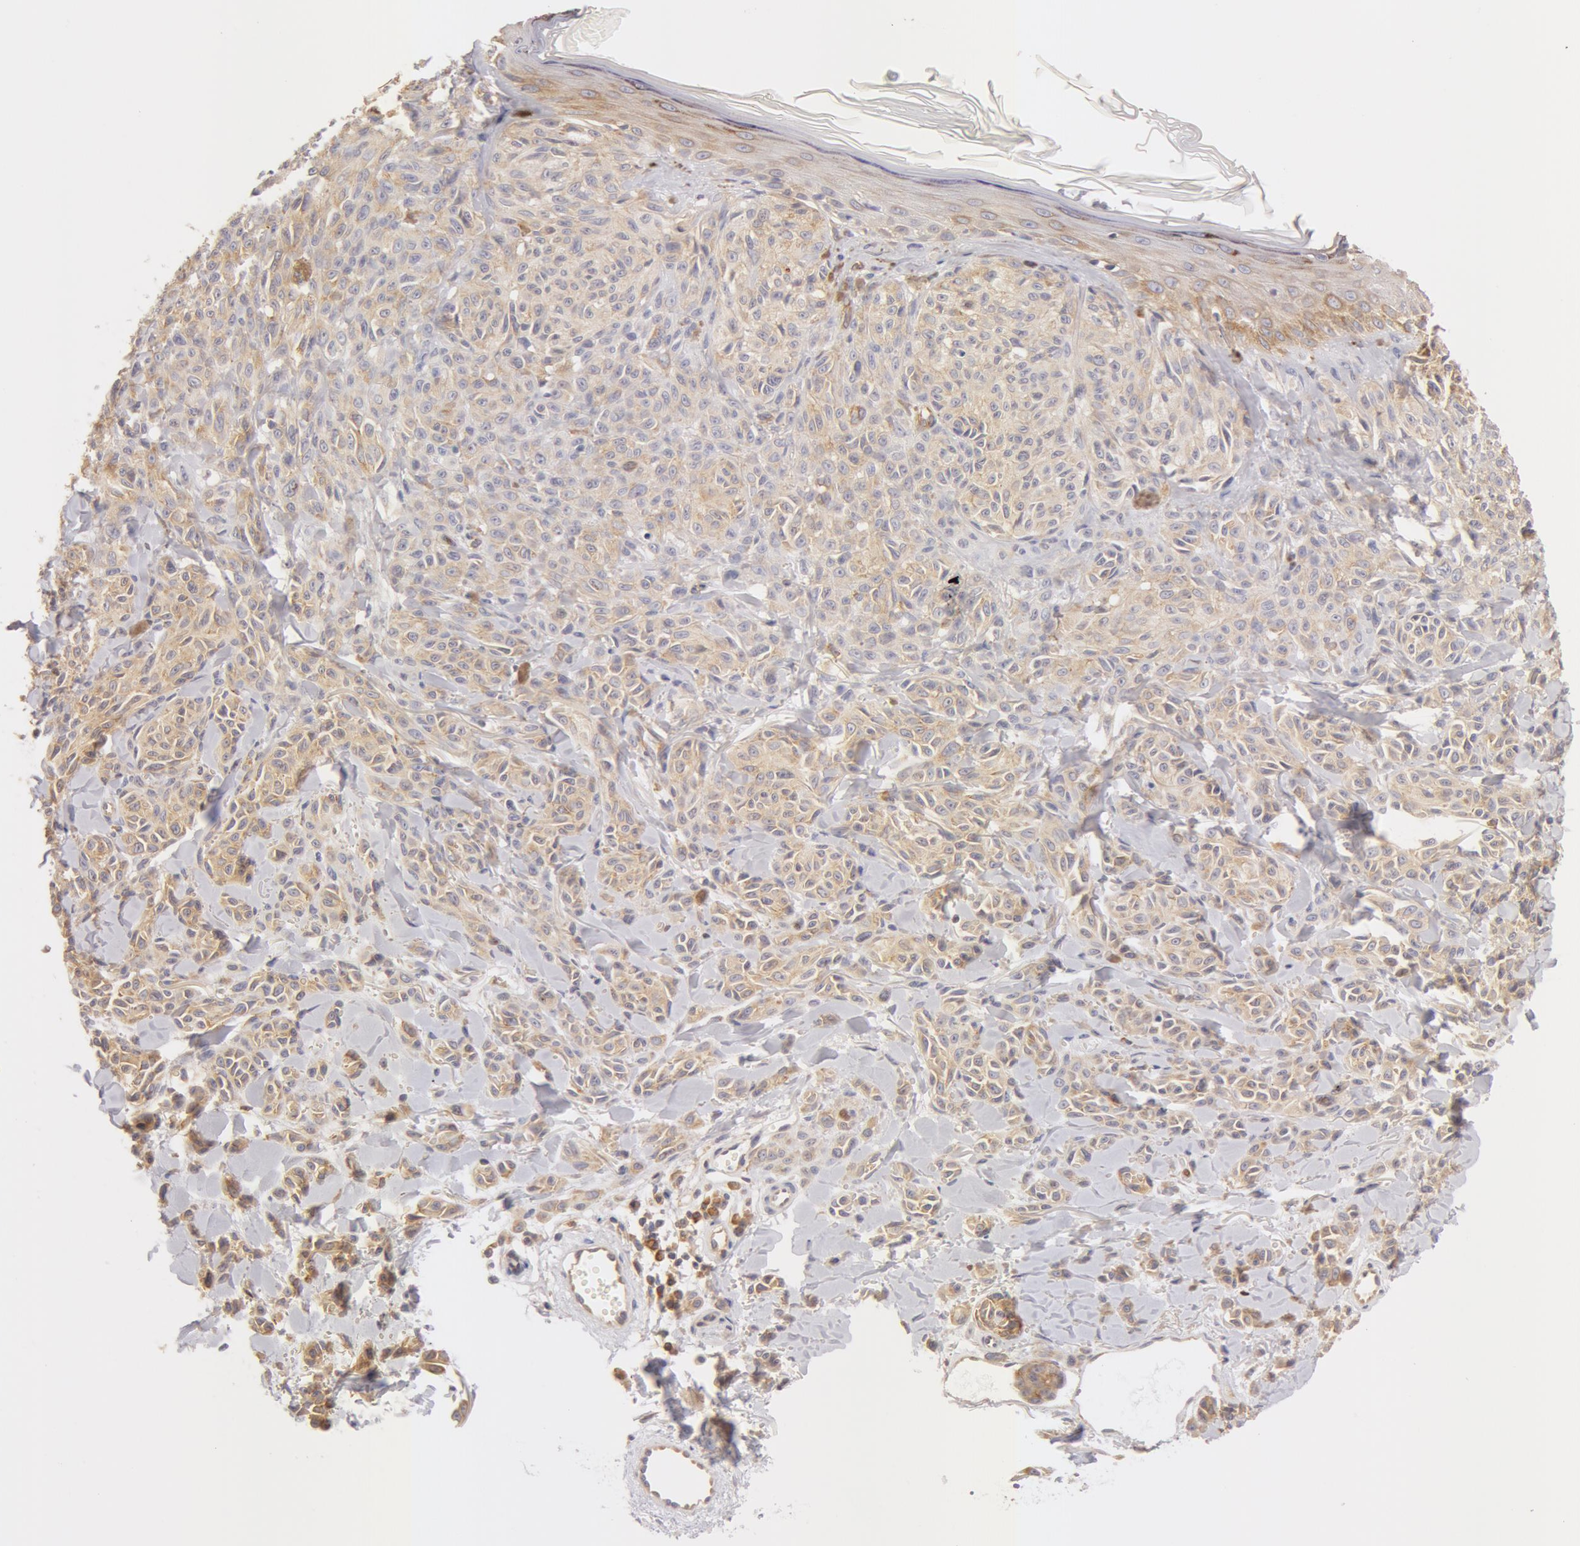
{"staining": {"intensity": "weak", "quantity": "<25%", "location": "cytoplasmic/membranous"}, "tissue": "melanoma", "cell_type": "Tumor cells", "image_type": "cancer", "snomed": [{"axis": "morphology", "description": "Malignant melanoma, NOS"}, {"axis": "topography", "description": "Skin"}], "caption": "Tumor cells show no significant protein expression in malignant melanoma. Nuclei are stained in blue.", "gene": "DDX3Y", "patient": {"sex": "female", "age": 73}}